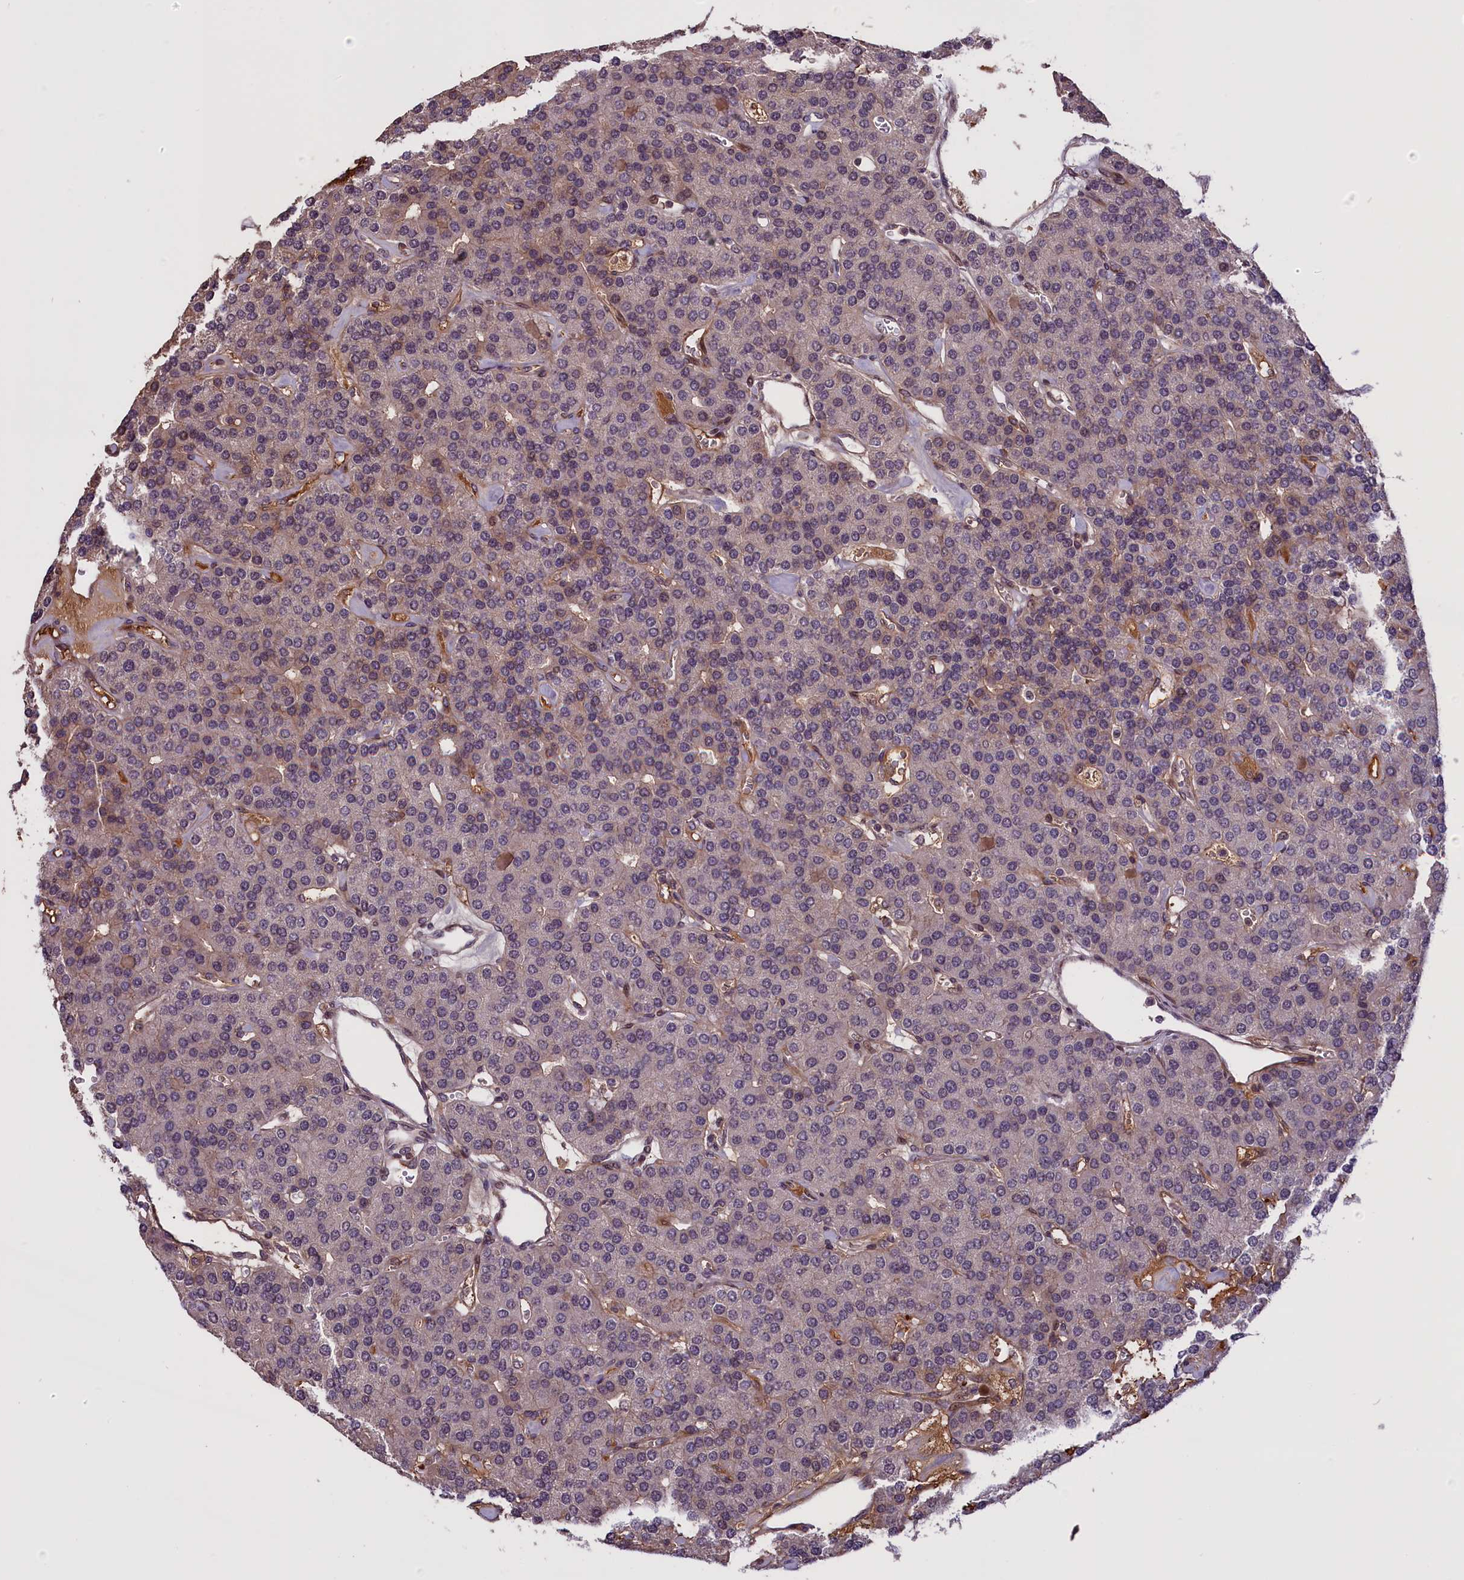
{"staining": {"intensity": "weak", "quantity": "<25%", "location": "cytoplasmic/membranous"}, "tissue": "parathyroid gland", "cell_type": "Glandular cells", "image_type": "normal", "snomed": [{"axis": "morphology", "description": "Normal tissue, NOS"}, {"axis": "morphology", "description": "Adenoma, NOS"}, {"axis": "topography", "description": "Parathyroid gland"}], "caption": "Parathyroid gland stained for a protein using IHC demonstrates no expression glandular cells.", "gene": "ENHO", "patient": {"sex": "female", "age": 86}}